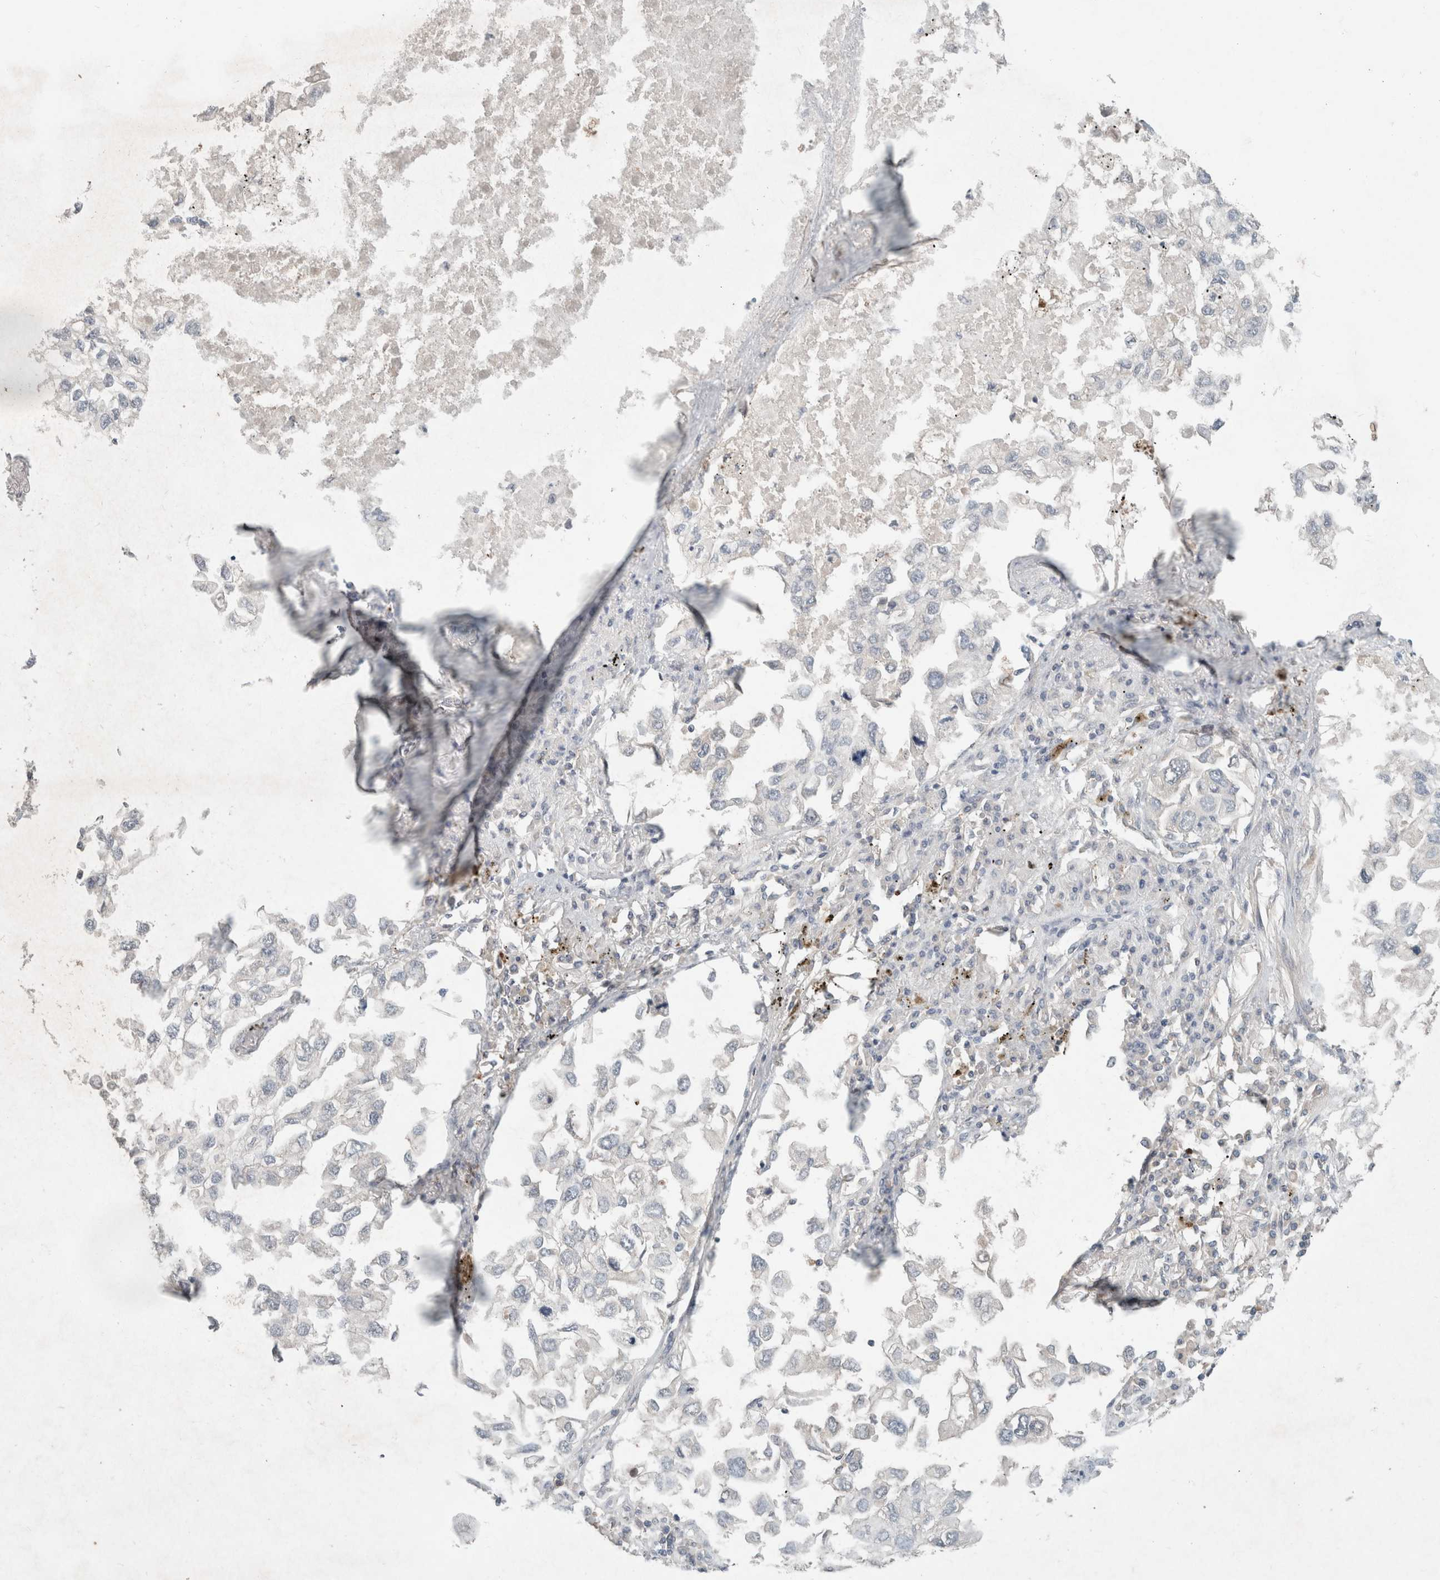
{"staining": {"intensity": "negative", "quantity": "none", "location": "none"}, "tissue": "lung cancer", "cell_type": "Tumor cells", "image_type": "cancer", "snomed": [{"axis": "morphology", "description": "Inflammation, NOS"}, {"axis": "morphology", "description": "Adenocarcinoma, NOS"}, {"axis": "topography", "description": "Lung"}], "caption": "High power microscopy micrograph of an IHC image of lung cancer (adenocarcinoma), revealing no significant expression in tumor cells.", "gene": "RASAL2", "patient": {"sex": "male", "age": 63}}